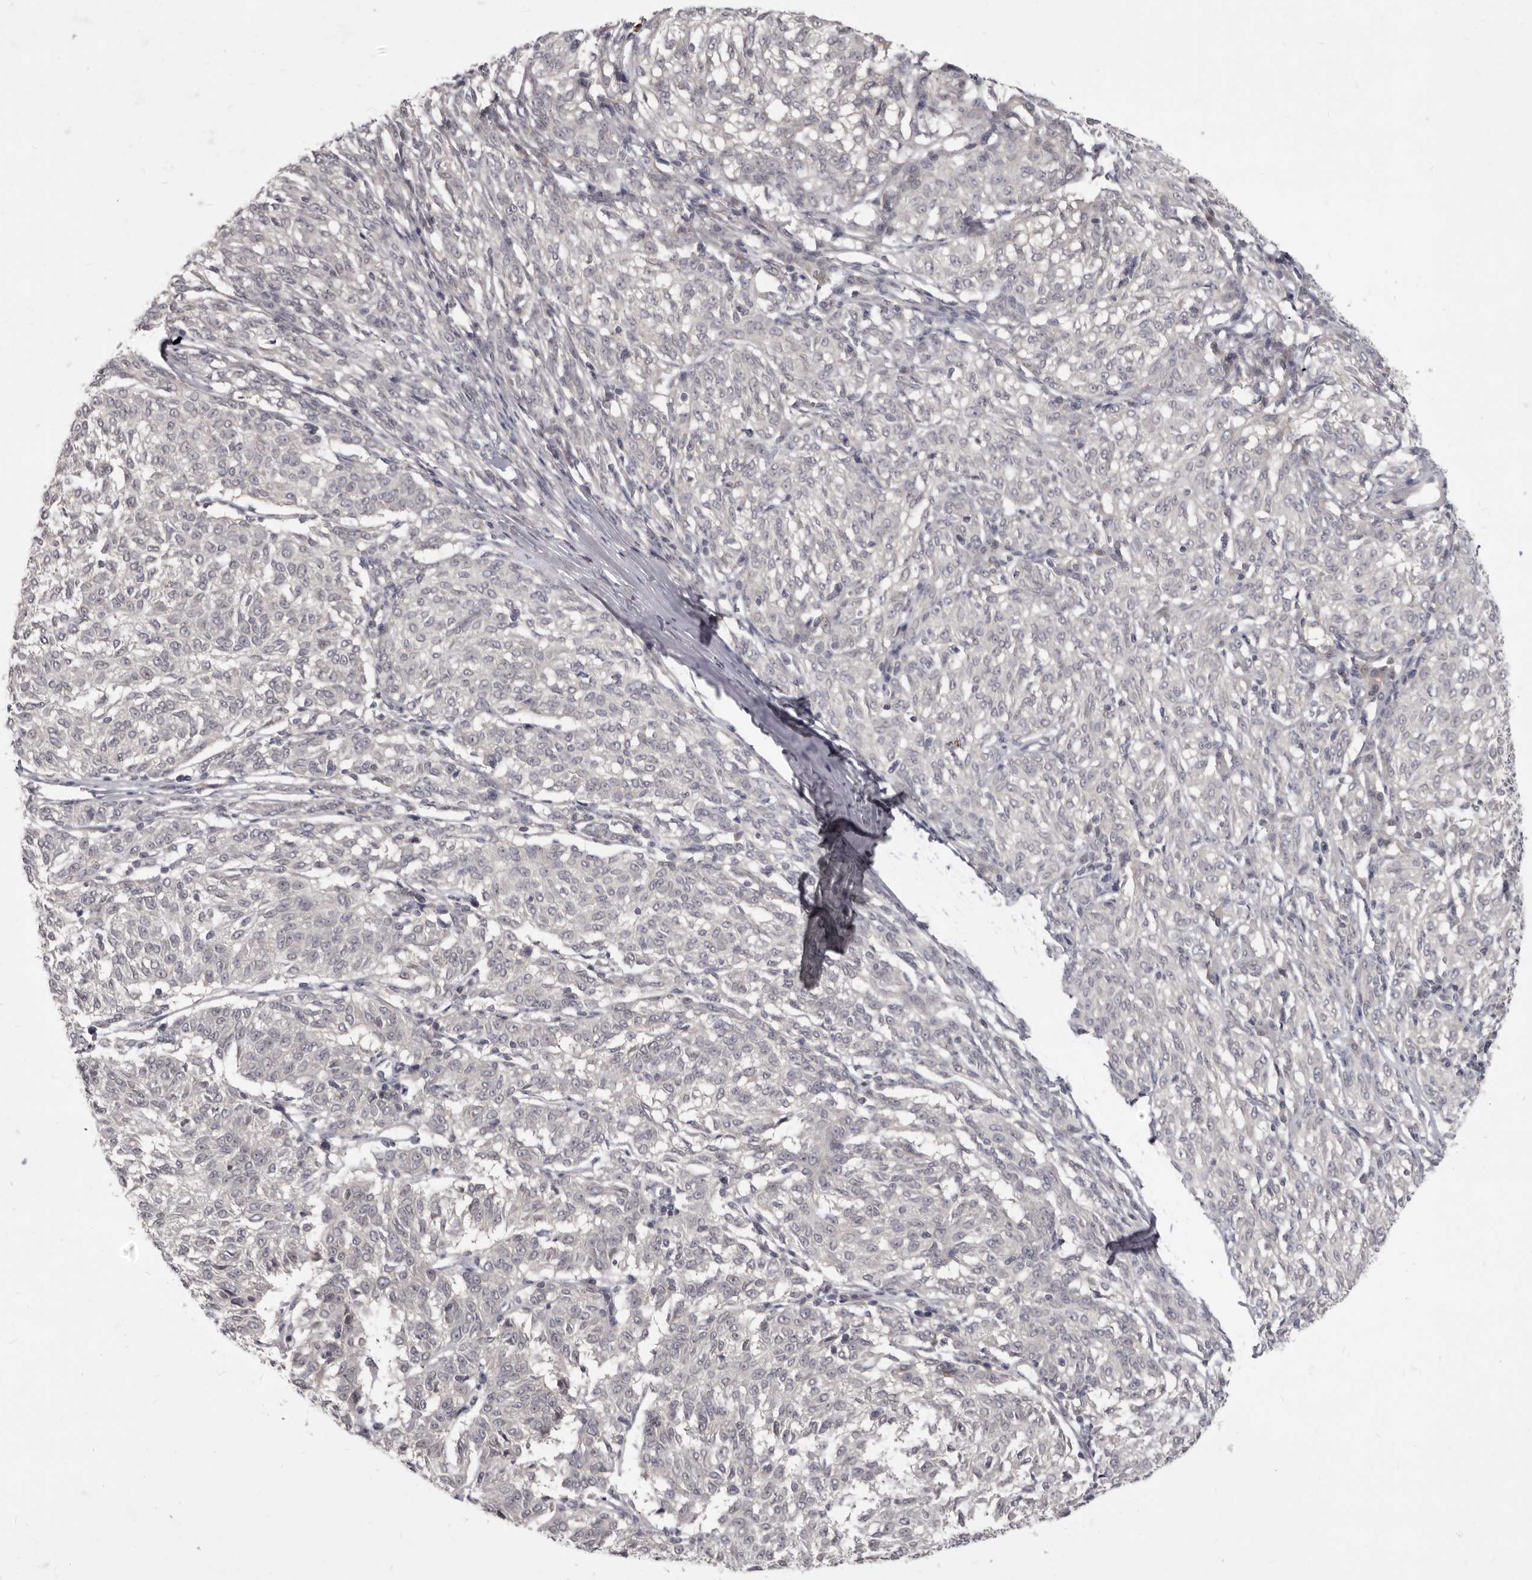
{"staining": {"intensity": "negative", "quantity": "none", "location": "none"}, "tissue": "melanoma", "cell_type": "Tumor cells", "image_type": "cancer", "snomed": [{"axis": "morphology", "description": "Malignant melanoma, NOS"}, {"axis": "topography", "description": "Skin"}], "caption": "A photomicrograph of human melanoma is negative for staining in tumor cells.", "gene": "SULT1E1", "patient": {"sex": "female", "age": 72}}